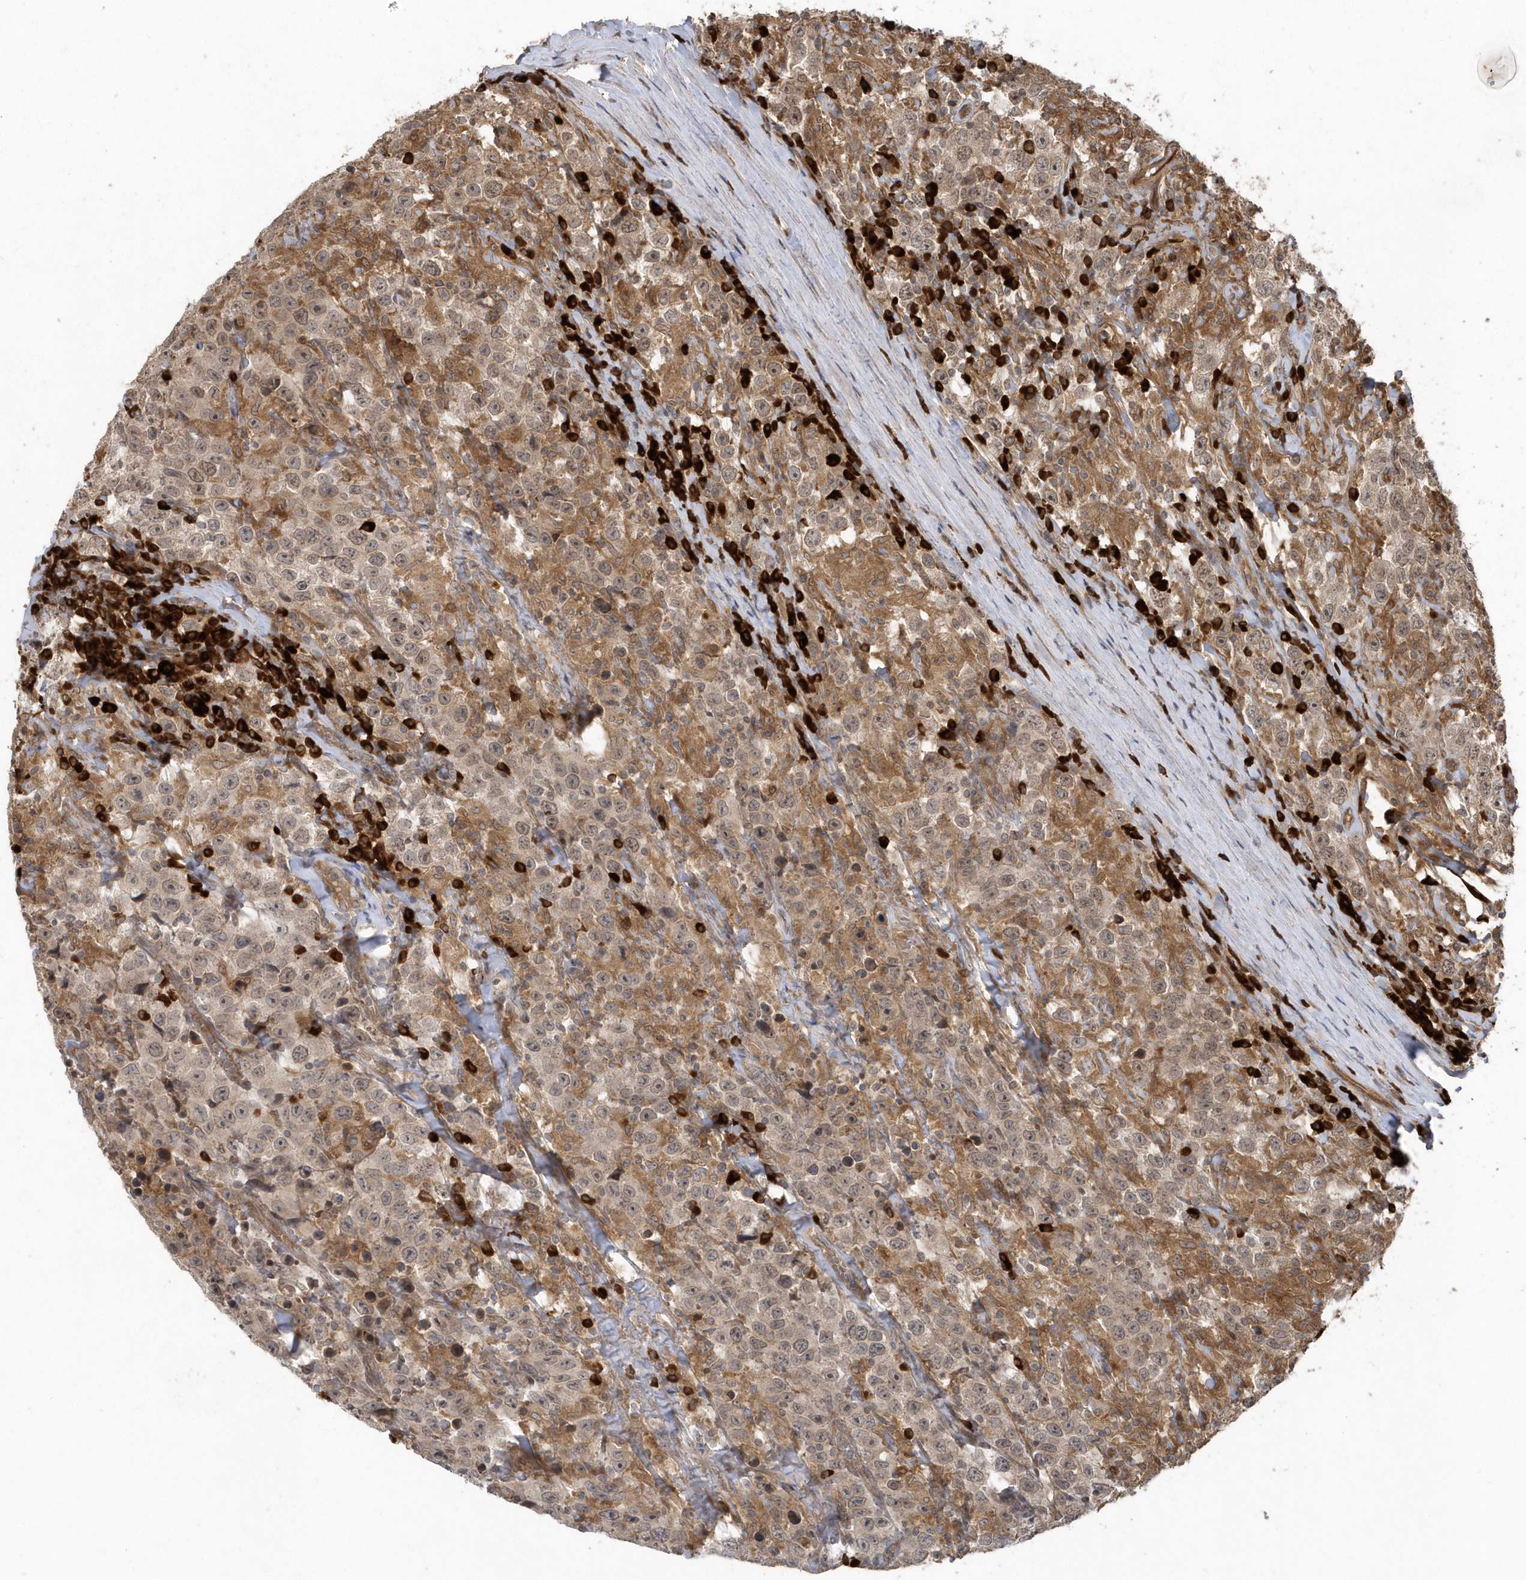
{"staining": {"intensity": "negative", "quantity": "none", "location": "none"}, "tissue": "testis cancer", "cell_type": "Tumor cells", "image_type": "cancer", "snomed": [{"axis": "morphology", "description": "Seminoma, NOS"}, {"axis": "topography", "description": "Testis"}], "caption": "High power microscopy image of an immunohistochemistry histopathology image of seminoma (testis), revealing no significant positivity in tumor cells.", "gene": "HERPUD1", "patient": {"sex": "male", "age": 41}}